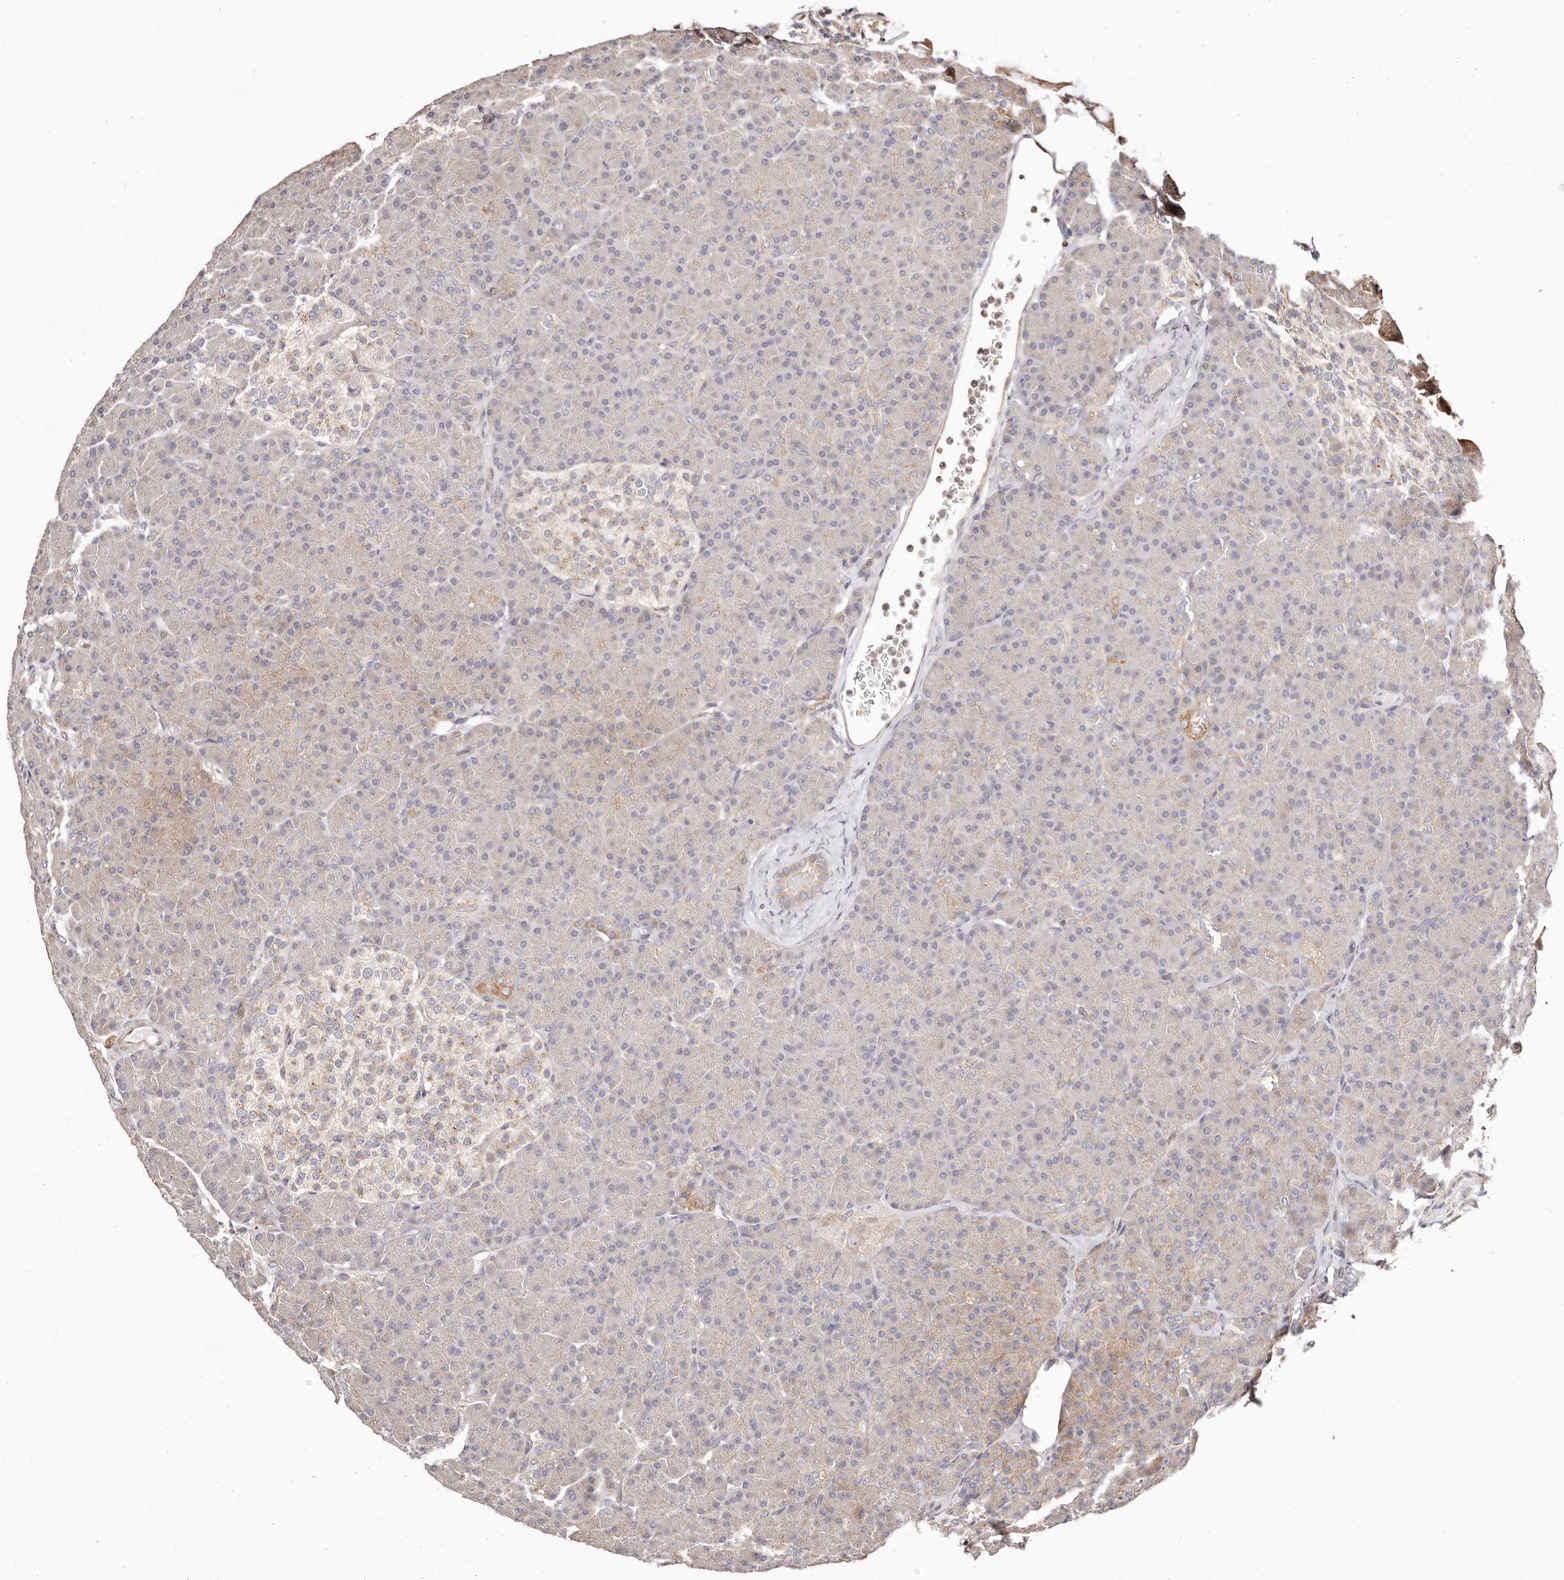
{"staining": {"intensity": "moderate", "quantity": "<25%", "location": "cytoplasmic/membranous"}, "tissue": "pancreas", "cell_type": "Exocrine glandular cells", "image_type": "normal", "snomed": [{"axis": "morphology", "description": "Normal tissue, NOS"}, {"axis": "topography", "description": "Pancreas"}], "caption": "Moderate cytoplasmic/membranous expression for a protein is identified in about <25% of exocrine glandular cells of unremarkable pancreas using IHC.", "gene": "MAPK1", "patient": {"sex": "female", "age": 43}}